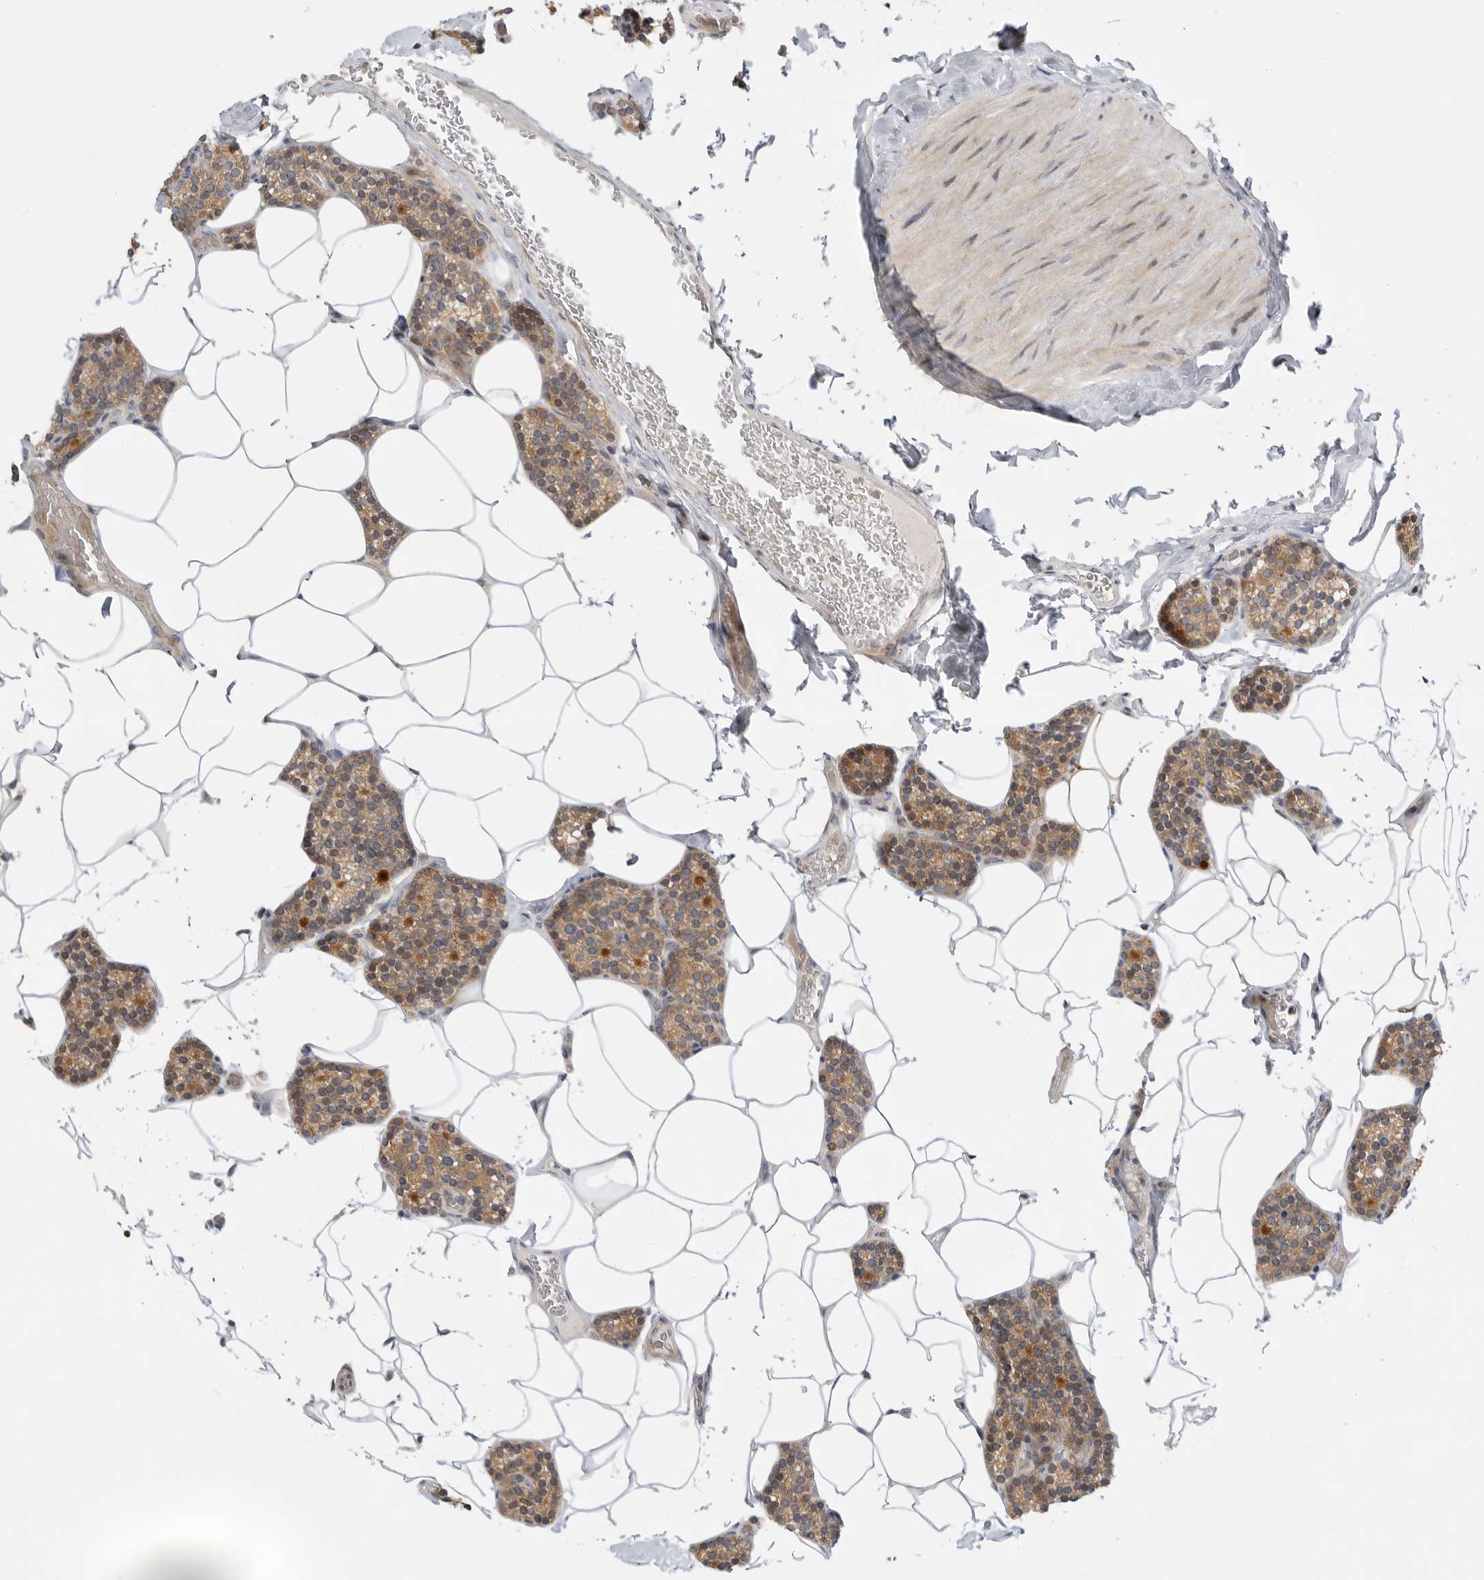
{"staining": {"intensity": "moderate", "quantity": "25%-75%", "location": "cytoplasmic/membranous"}, "tissue": "parathyroid gland", "cell_type": "Glandular cells", "image_type": "normal", "snomed": [{"axis": "morphology", "description": "Normal tissue, NOS"}, {"axis": "topography", "description": "Parathyroid gland"}], "caption": "The histopathology image displays a brown stain indicating the presence of a protein in the cytoplasmic/membranous of glandular cells in parathyroid gland. (Stains: DAB in brown, nuclei in blue, Microscopy: brightfield microscopy at high magnification).", "gene": "CSNK1G3", "patient": {"sex": "male", "age": 52}}